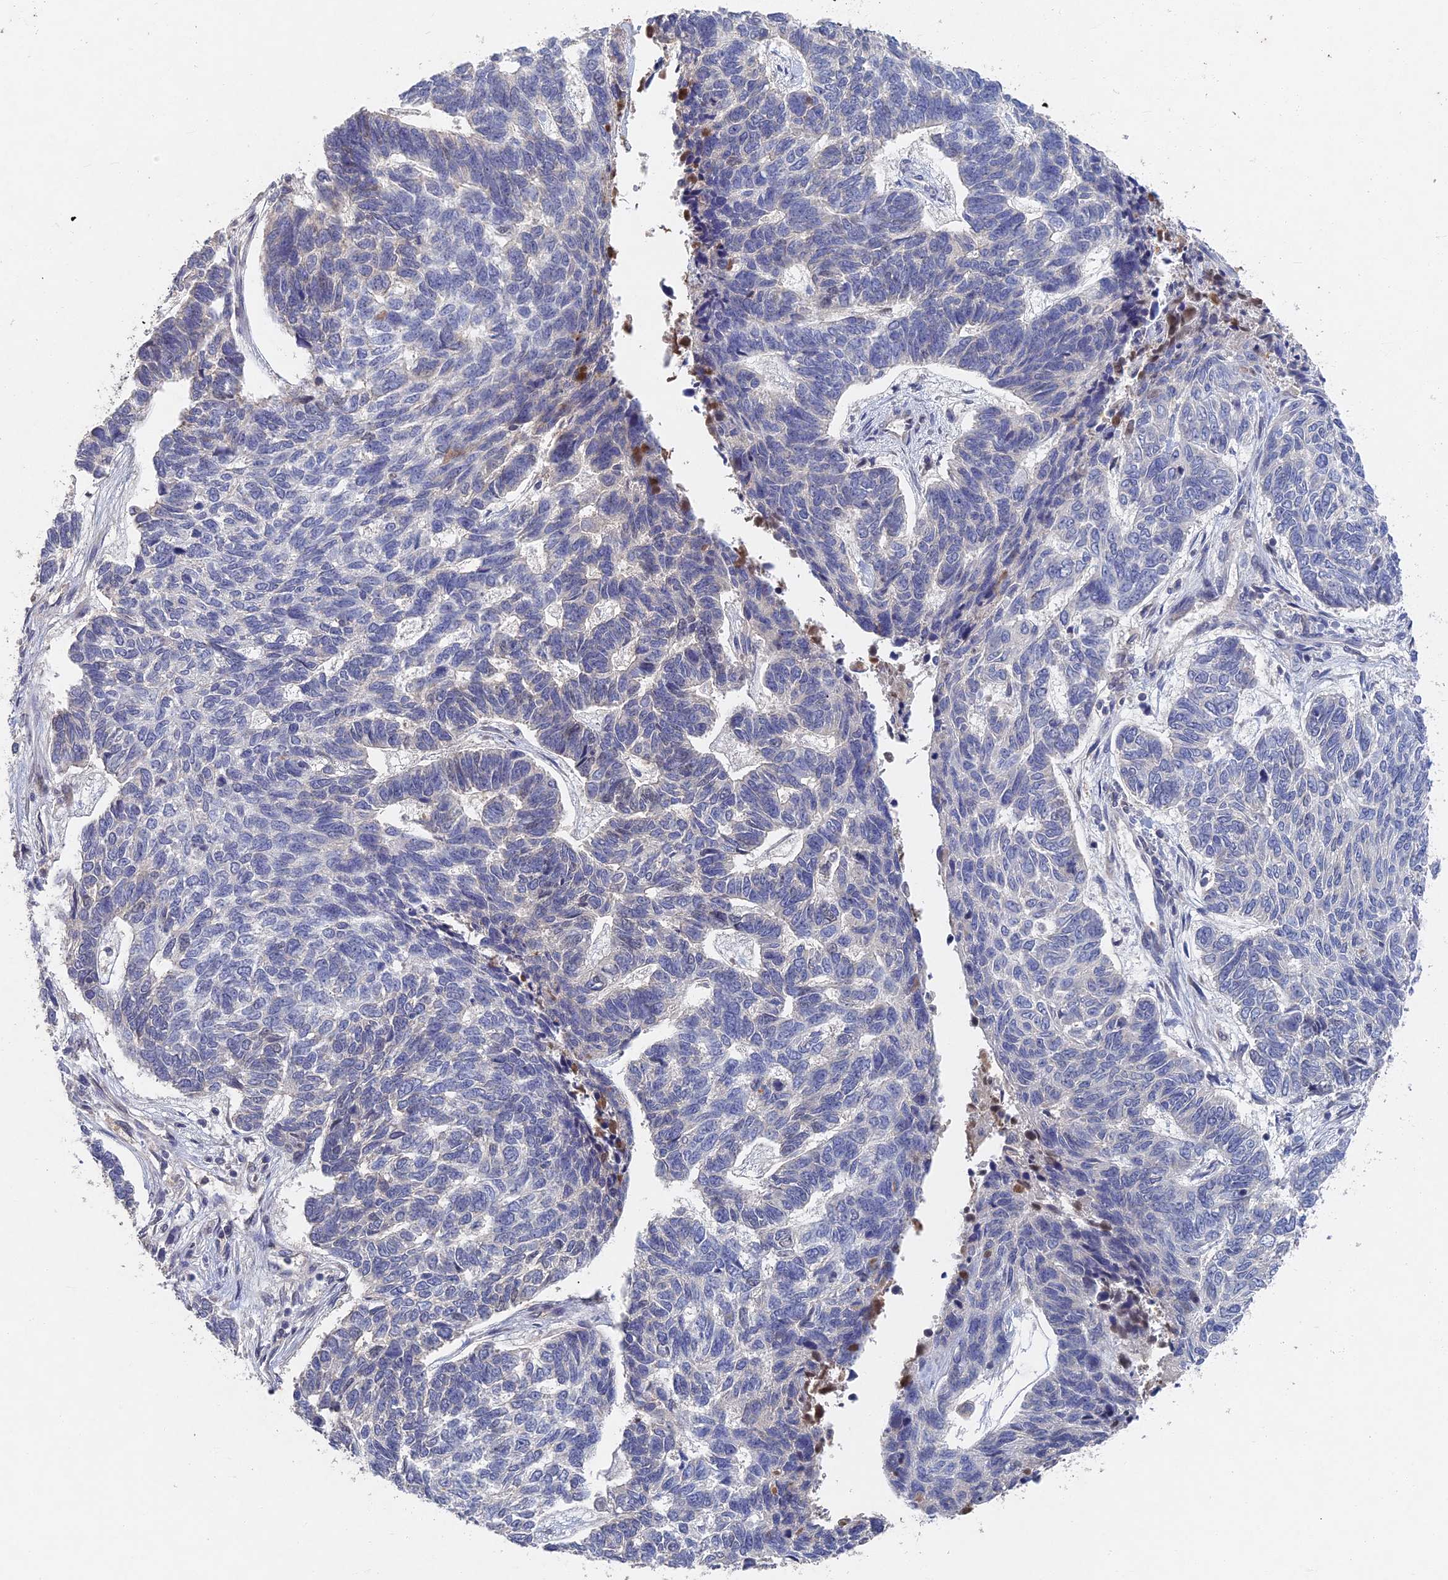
{"staining": {"intensity": "negative", "quantity": "none", "location": "none"}, "tissue": "skin cancer", "cell_type": "Tumor cells", "image_type": "cancer", "snomed": [{"axis": "morphology", "description": "Basal cell carcinoma"}, {"axis": "topography", "description": "Skin"}], "caption": "Tumor cells show no significant protein staining in basal cell carcinoma (skin).", "gene": "GNA15", "patient": {"sex": "female", "age": 65}}